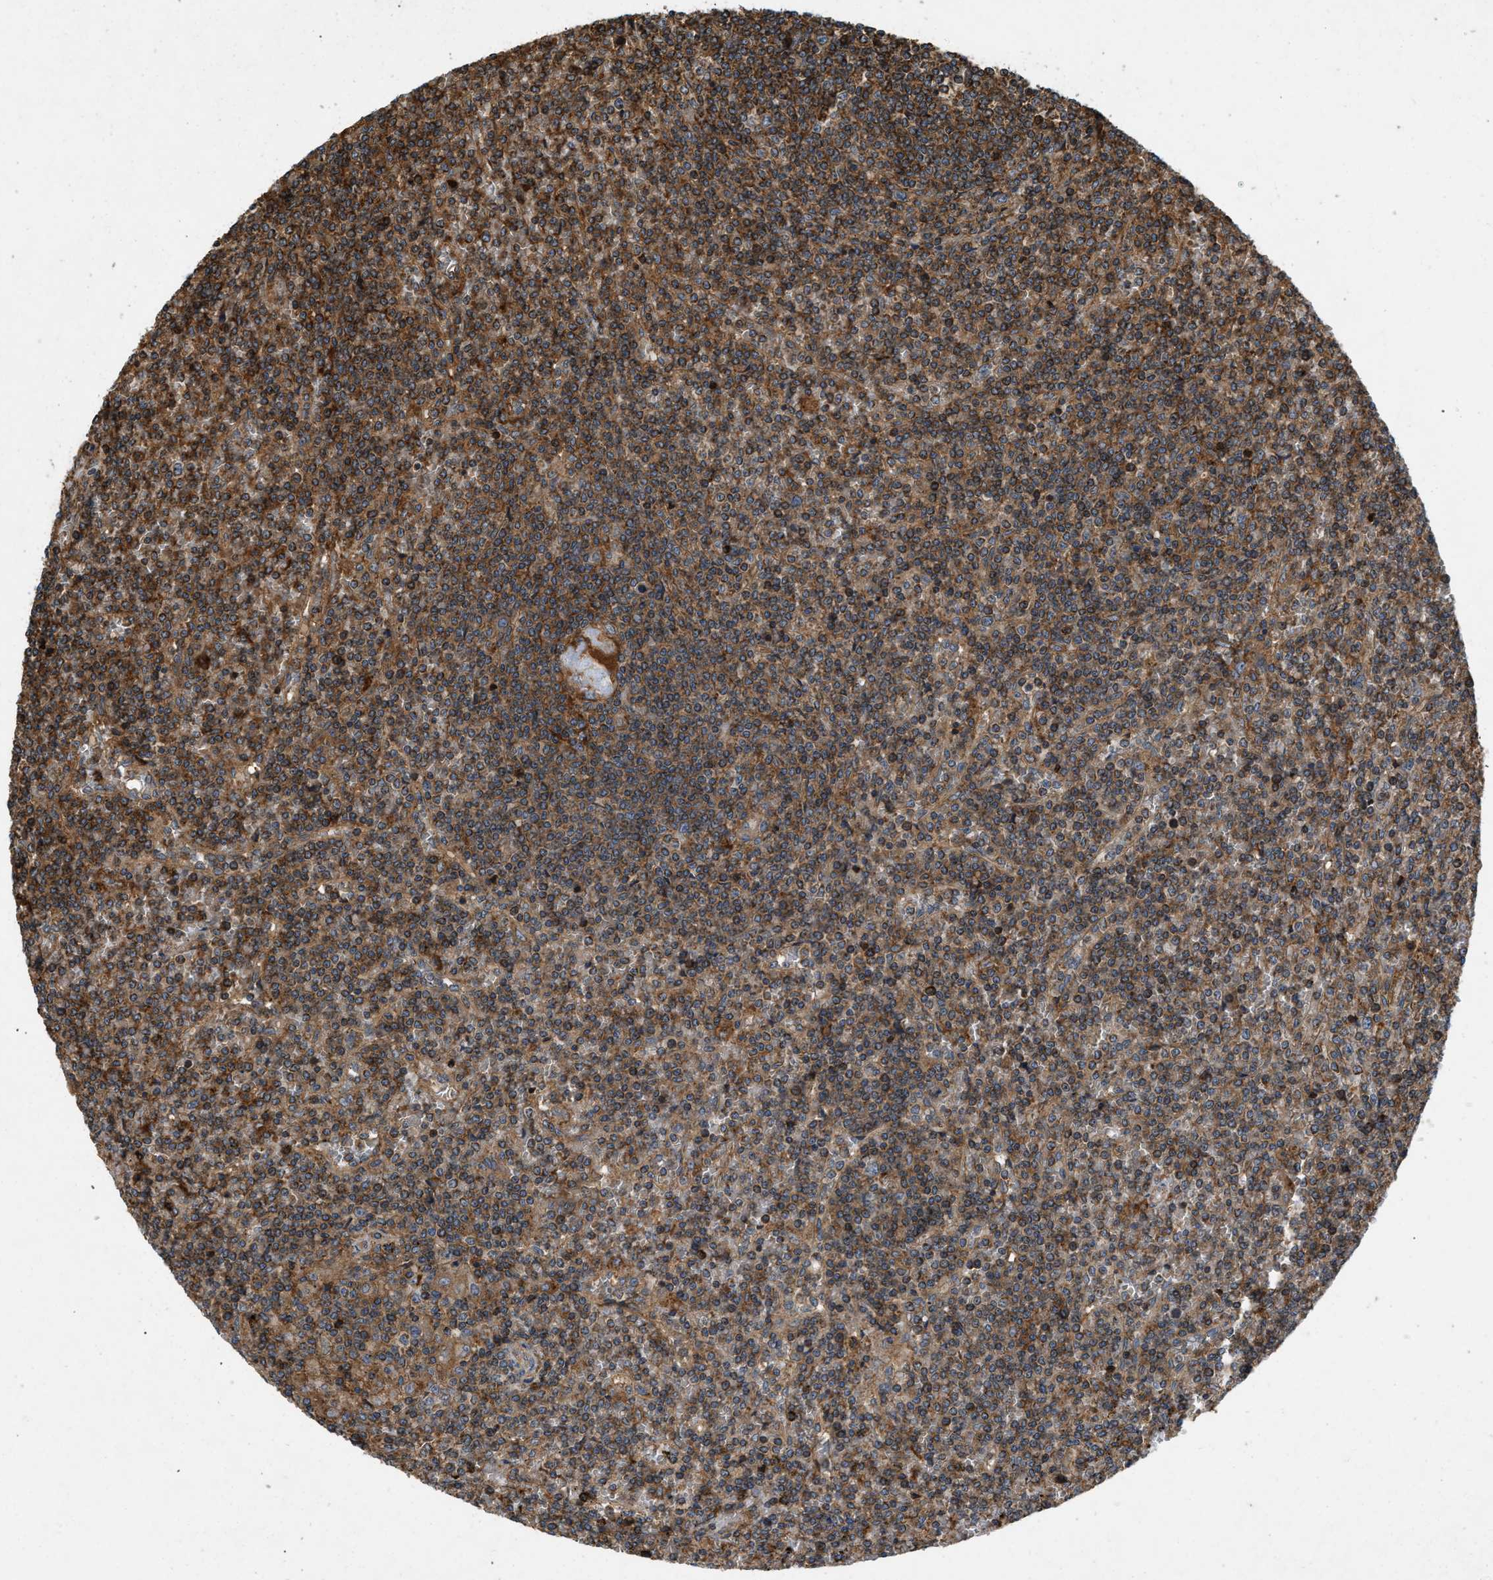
{"staining": {"intensity": "strong", "quantity": "25%-75%", "location": "cytoplasmic/membranous"}, "tissue": "lymphoma", "cell_type": "Tumor cells", "image_type": "cancer", "snomed": [{"axis": "morphology", "description": "Malignant lymphoma, non-Hodgkin's type, Low grade"}, {"axis": "topography", "description": "Spleen"}], "caption": "High-power microscopy captured an immunohistochemistry (IHC) micrograph of malignant lymphoma, non-Hodgkin's type (low-grade), revealing strong cytoplasmic/membranous expression in about 25%-75% of tumor cells.", "gene": "GNB4", "patient": {"sex": "female", "age": 19}}